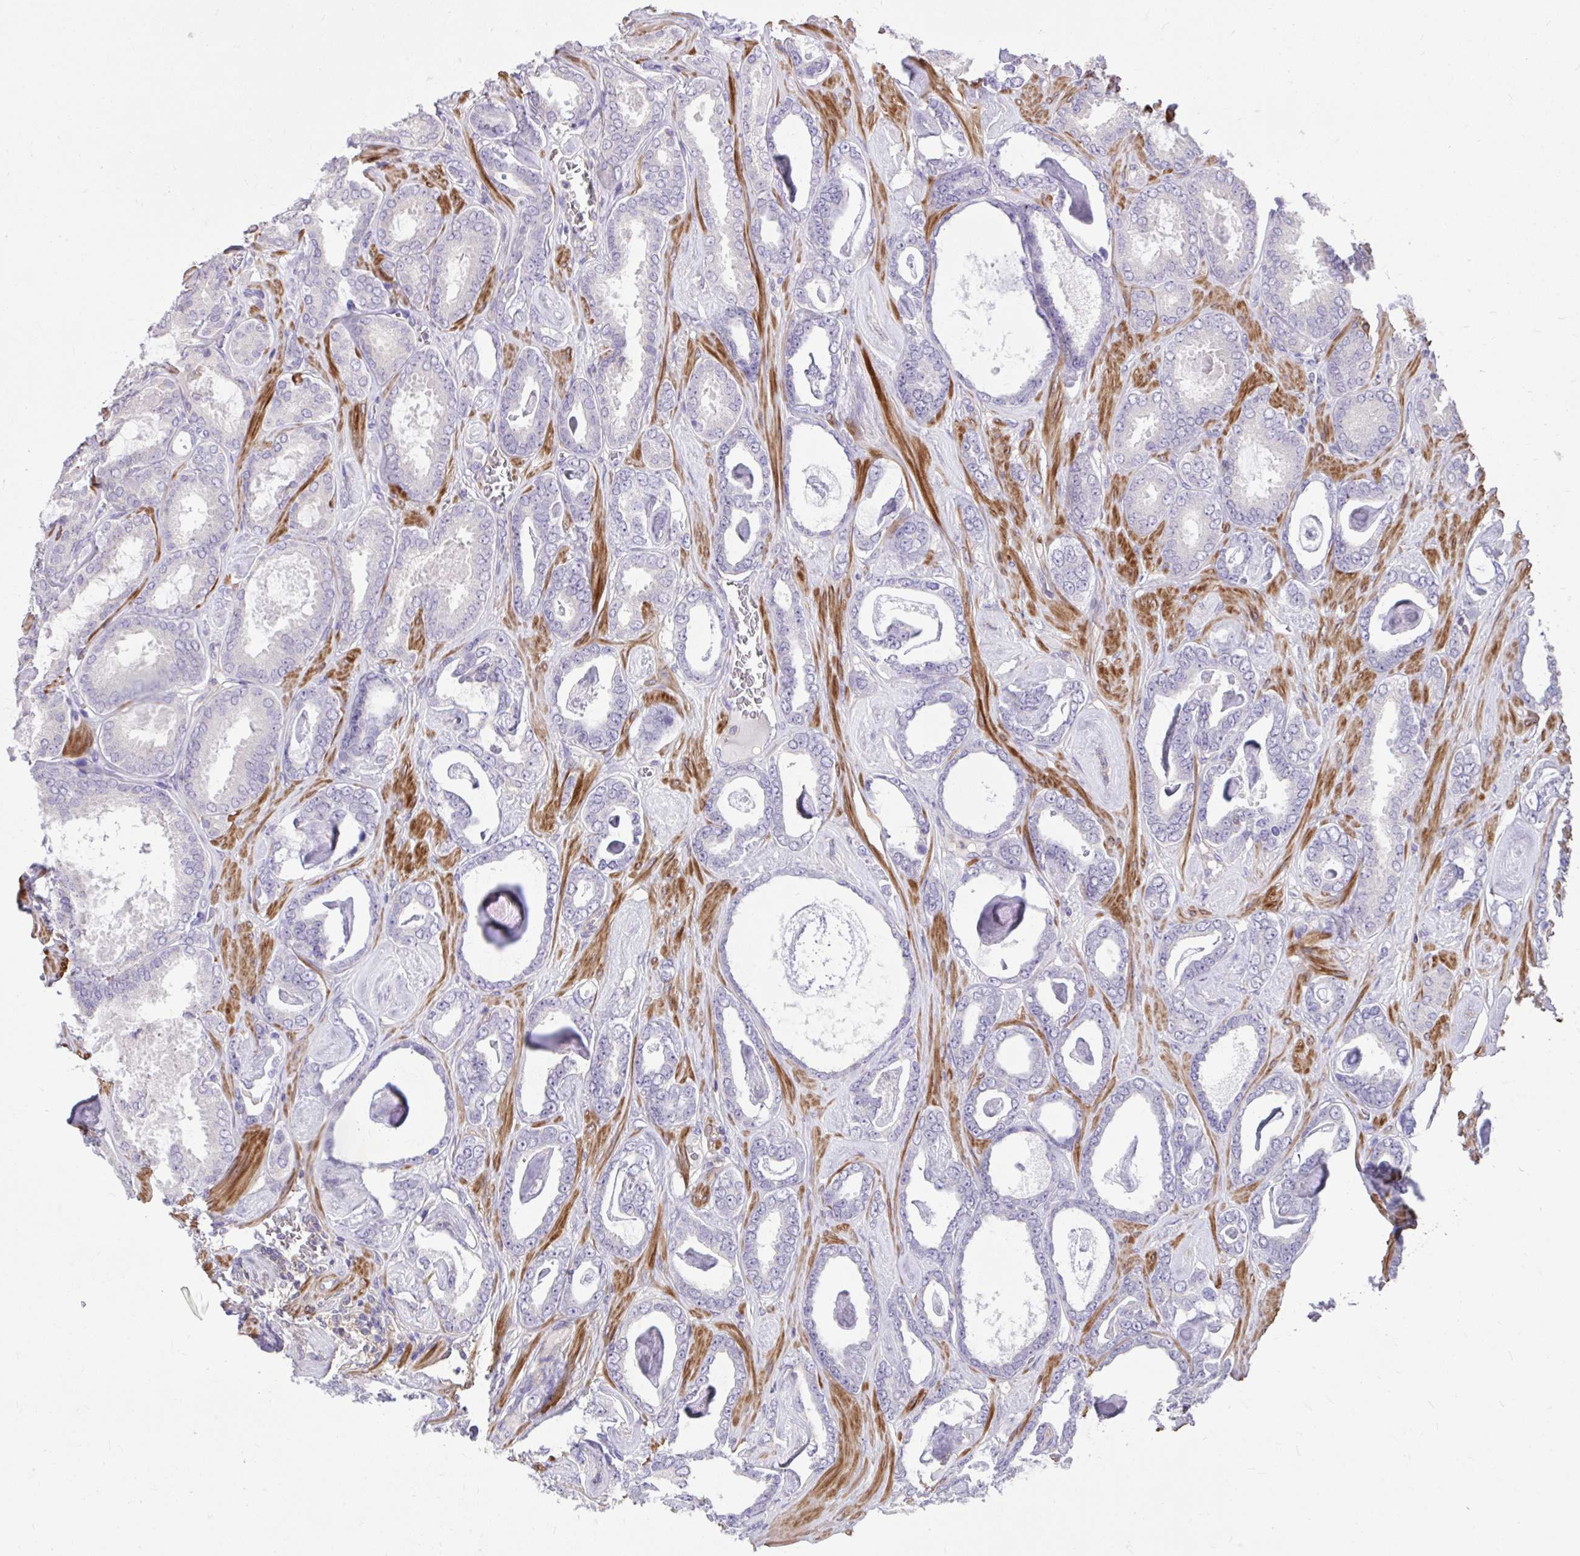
{"staining": {"intensity": "negative", "quantity": "none", "location": "none"}, "tissue": "prostate cancer", "cell_type": "Tumor cells", "image_type": "cancer", "snomed": [{"axis": "morphology", "description": "Adenocarcinoma, High grade"}, {"axis": "topography", "description": "Prostate"}], "caption": "Tumor cells show no significant expression in prostate cancer (high-grade adenocarcinoma).", "gene": "IGFL2", "patient": {"sex": "male", "age": 63}}